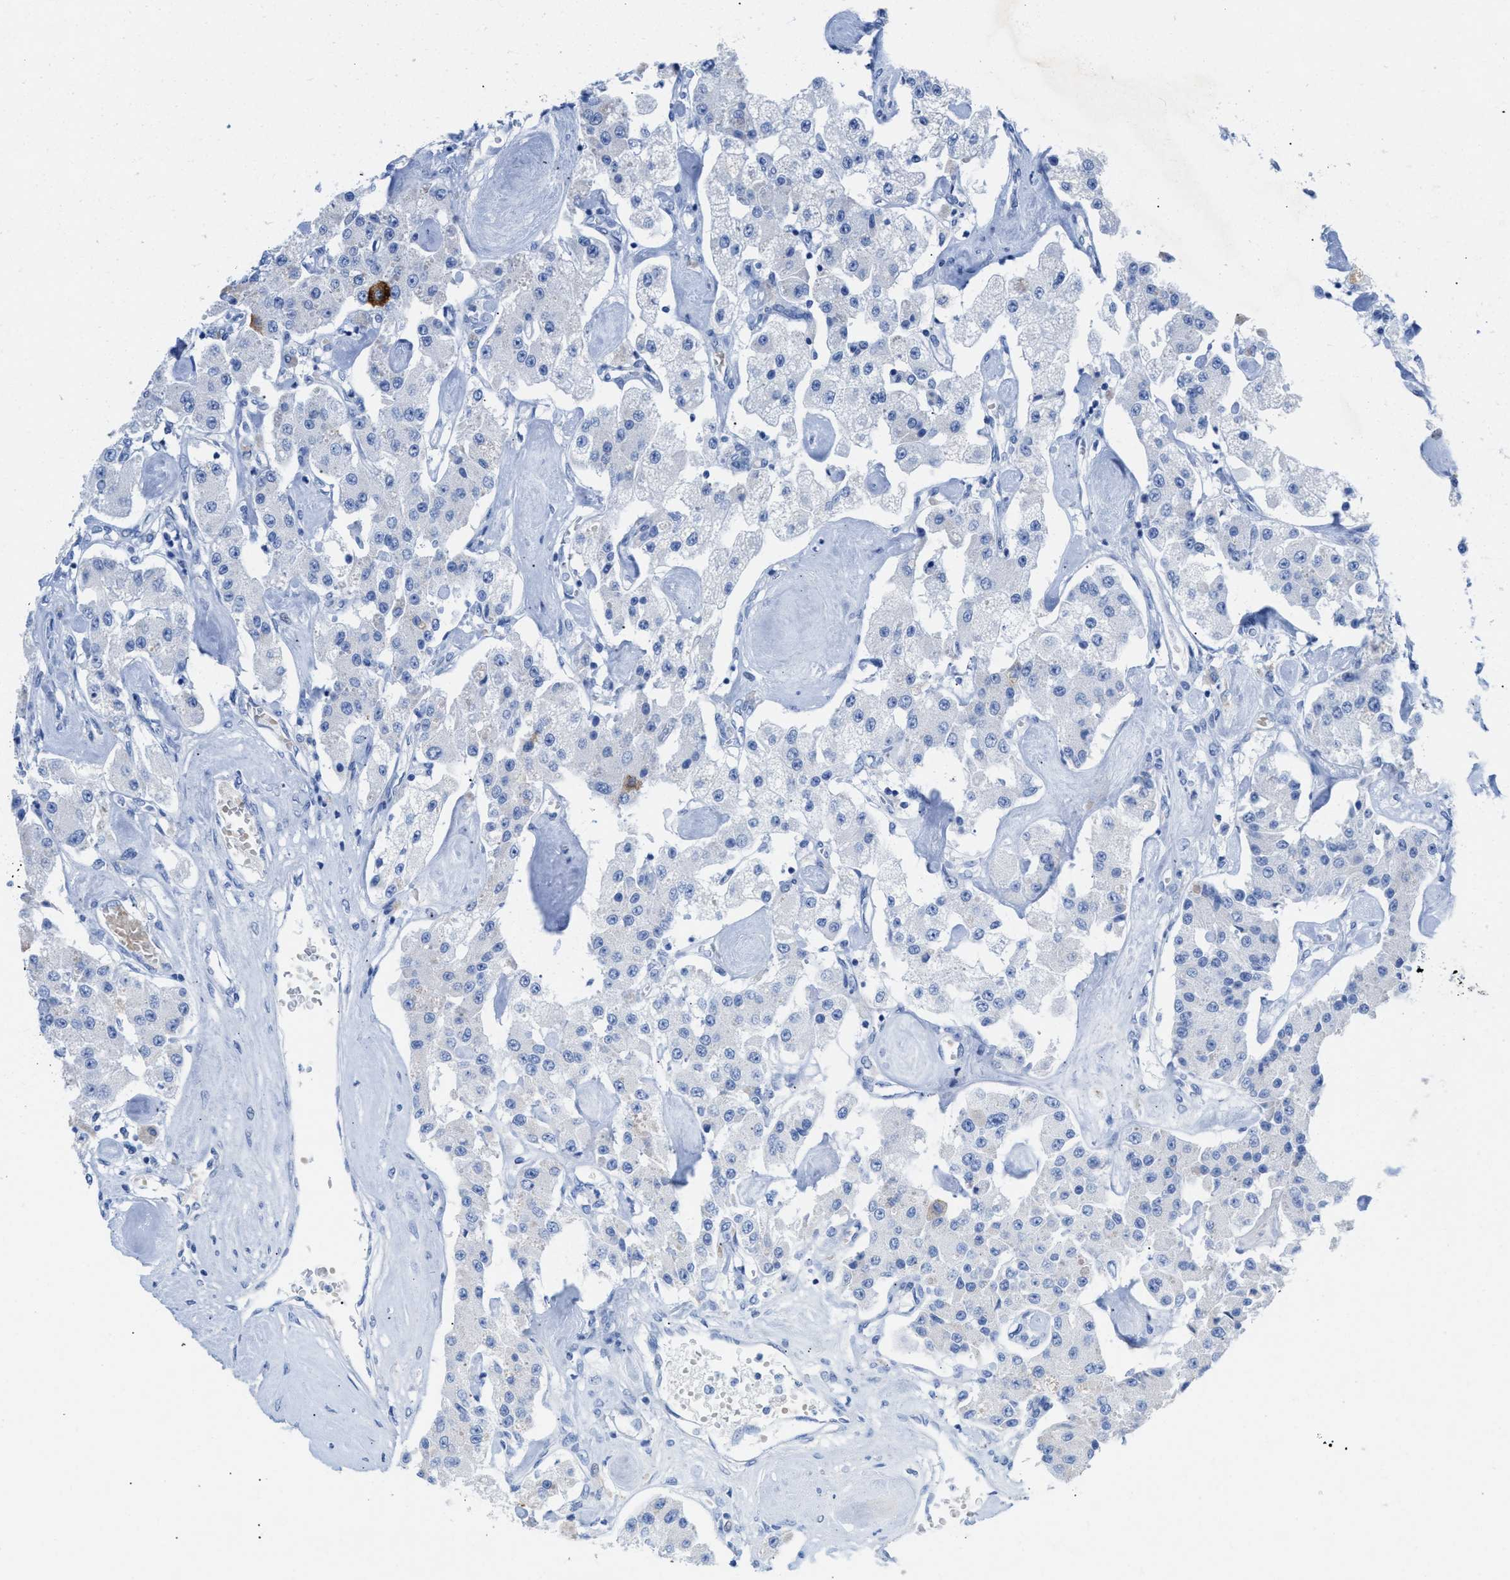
{"staining": {"intensity": "moderate", "quantity": "<25%", "location": "cytoplasmic/membranous"}, "tissue": "carcinoid", "cell_type": "Tumor cells", "image_type": "cancer", "snomed": [{"axis": "morphology", "description": "Carcinoid, malignant, NOS"}, {"axis": "topography", "description": "Pancreas"}], "caption": "IHC of carcinoid (malignant) displays low levels of moderate cytoplasmic/membranous staining in about <25% of tumor cells.", "gene": "ANKFN1", "patient": {"sex": "male", "age": 41}}